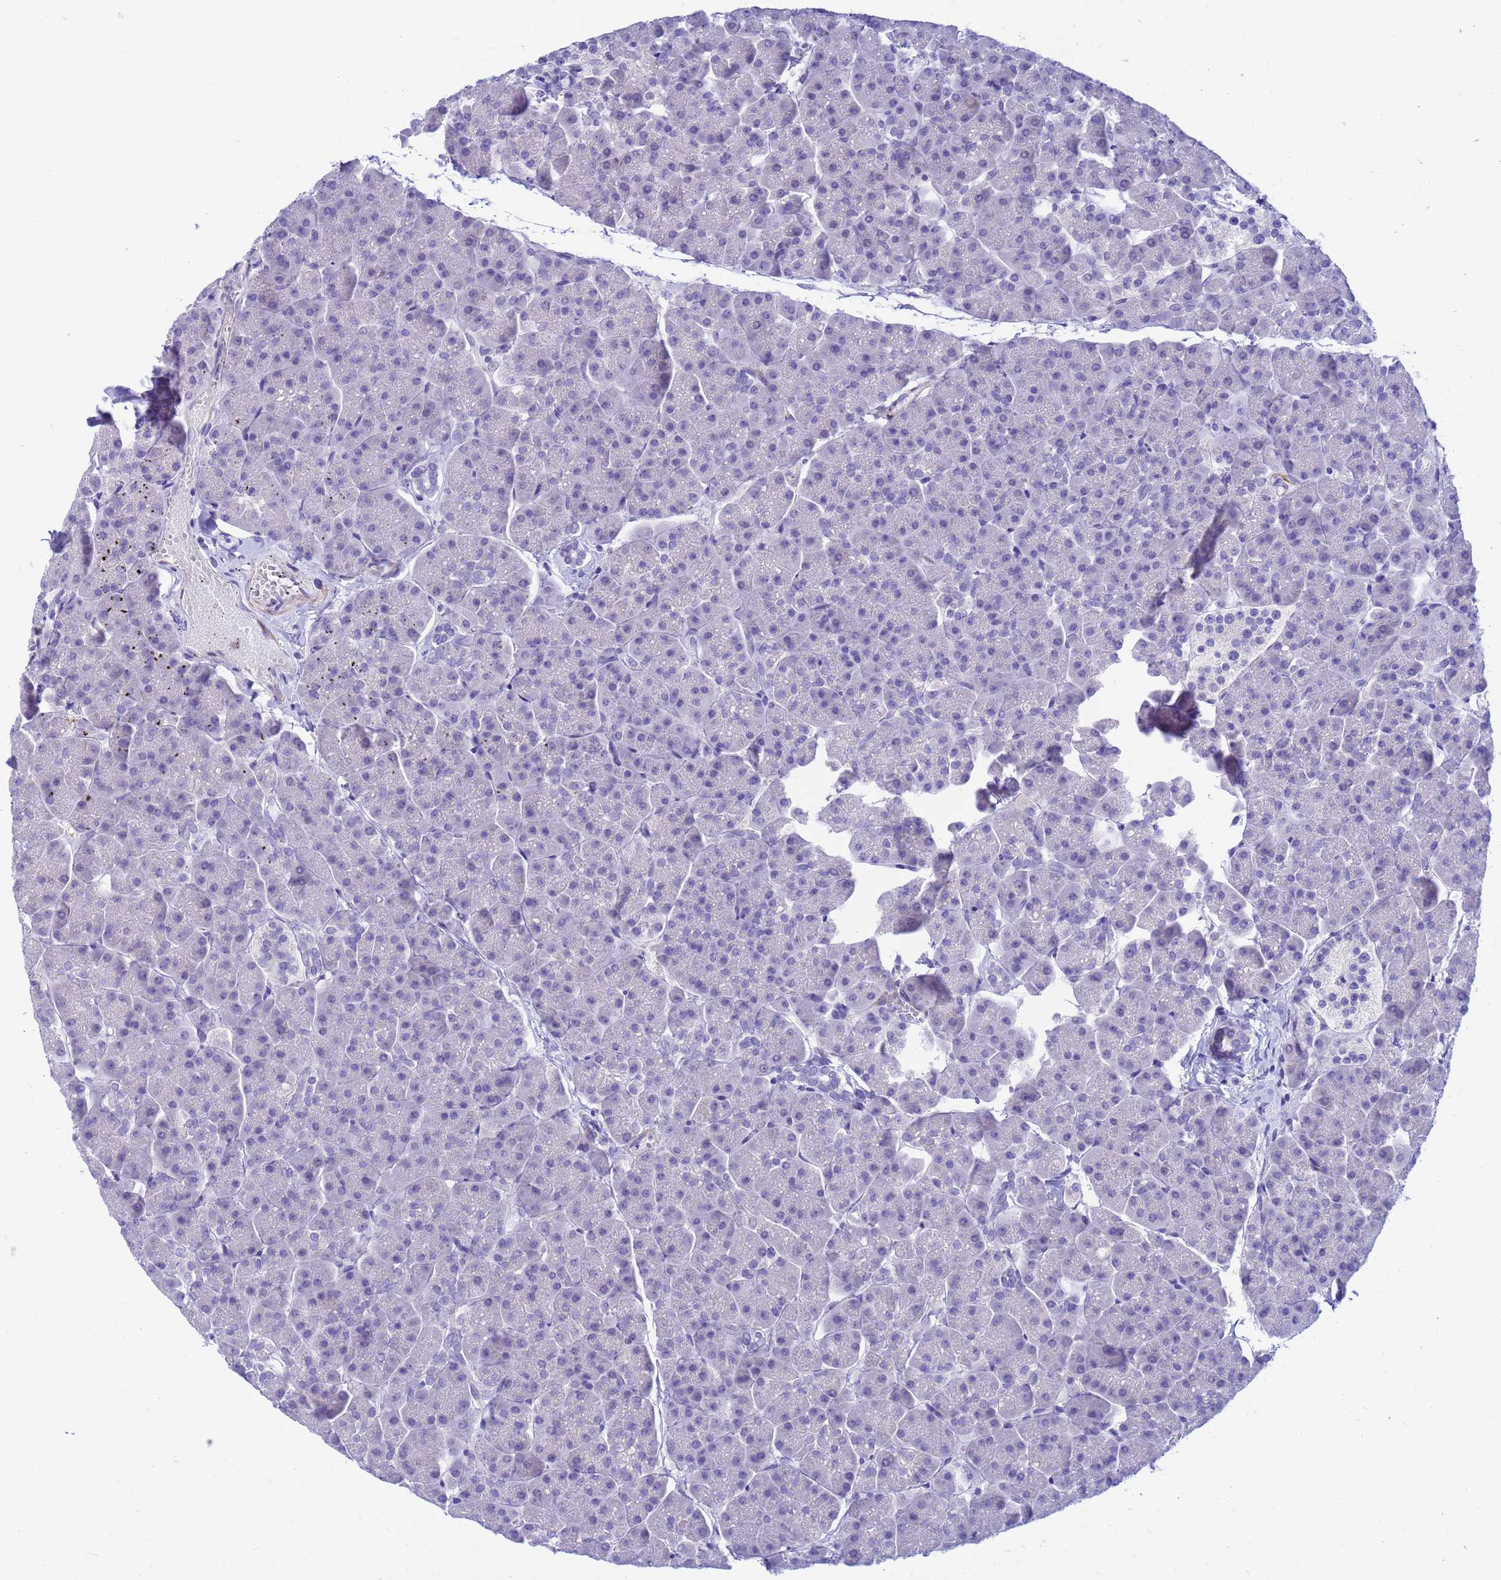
{"staining": {"intensity": "weak", "quantity": "<25%", "location": "cytoplasmic/membranous"}, "tissue": "pancreas", "cell_type": "Exocrine glandular cells", "image_type": "normal", "snomed": [{"axis": "morphology", "description": "Normal tissue, NOS"}, {"axis": "topography", "description": "Pancreas"}, {"axis": "topography", "description": "Peripheral nerve tissue"}], "caption": "A high-resolution micrograph shows immunohistochemistry staining of normal pancreas, which displays no significant staining in exocrine glandular cells.", "gene": "ORM1", "patient": {"sex": "male", "age": 54}}